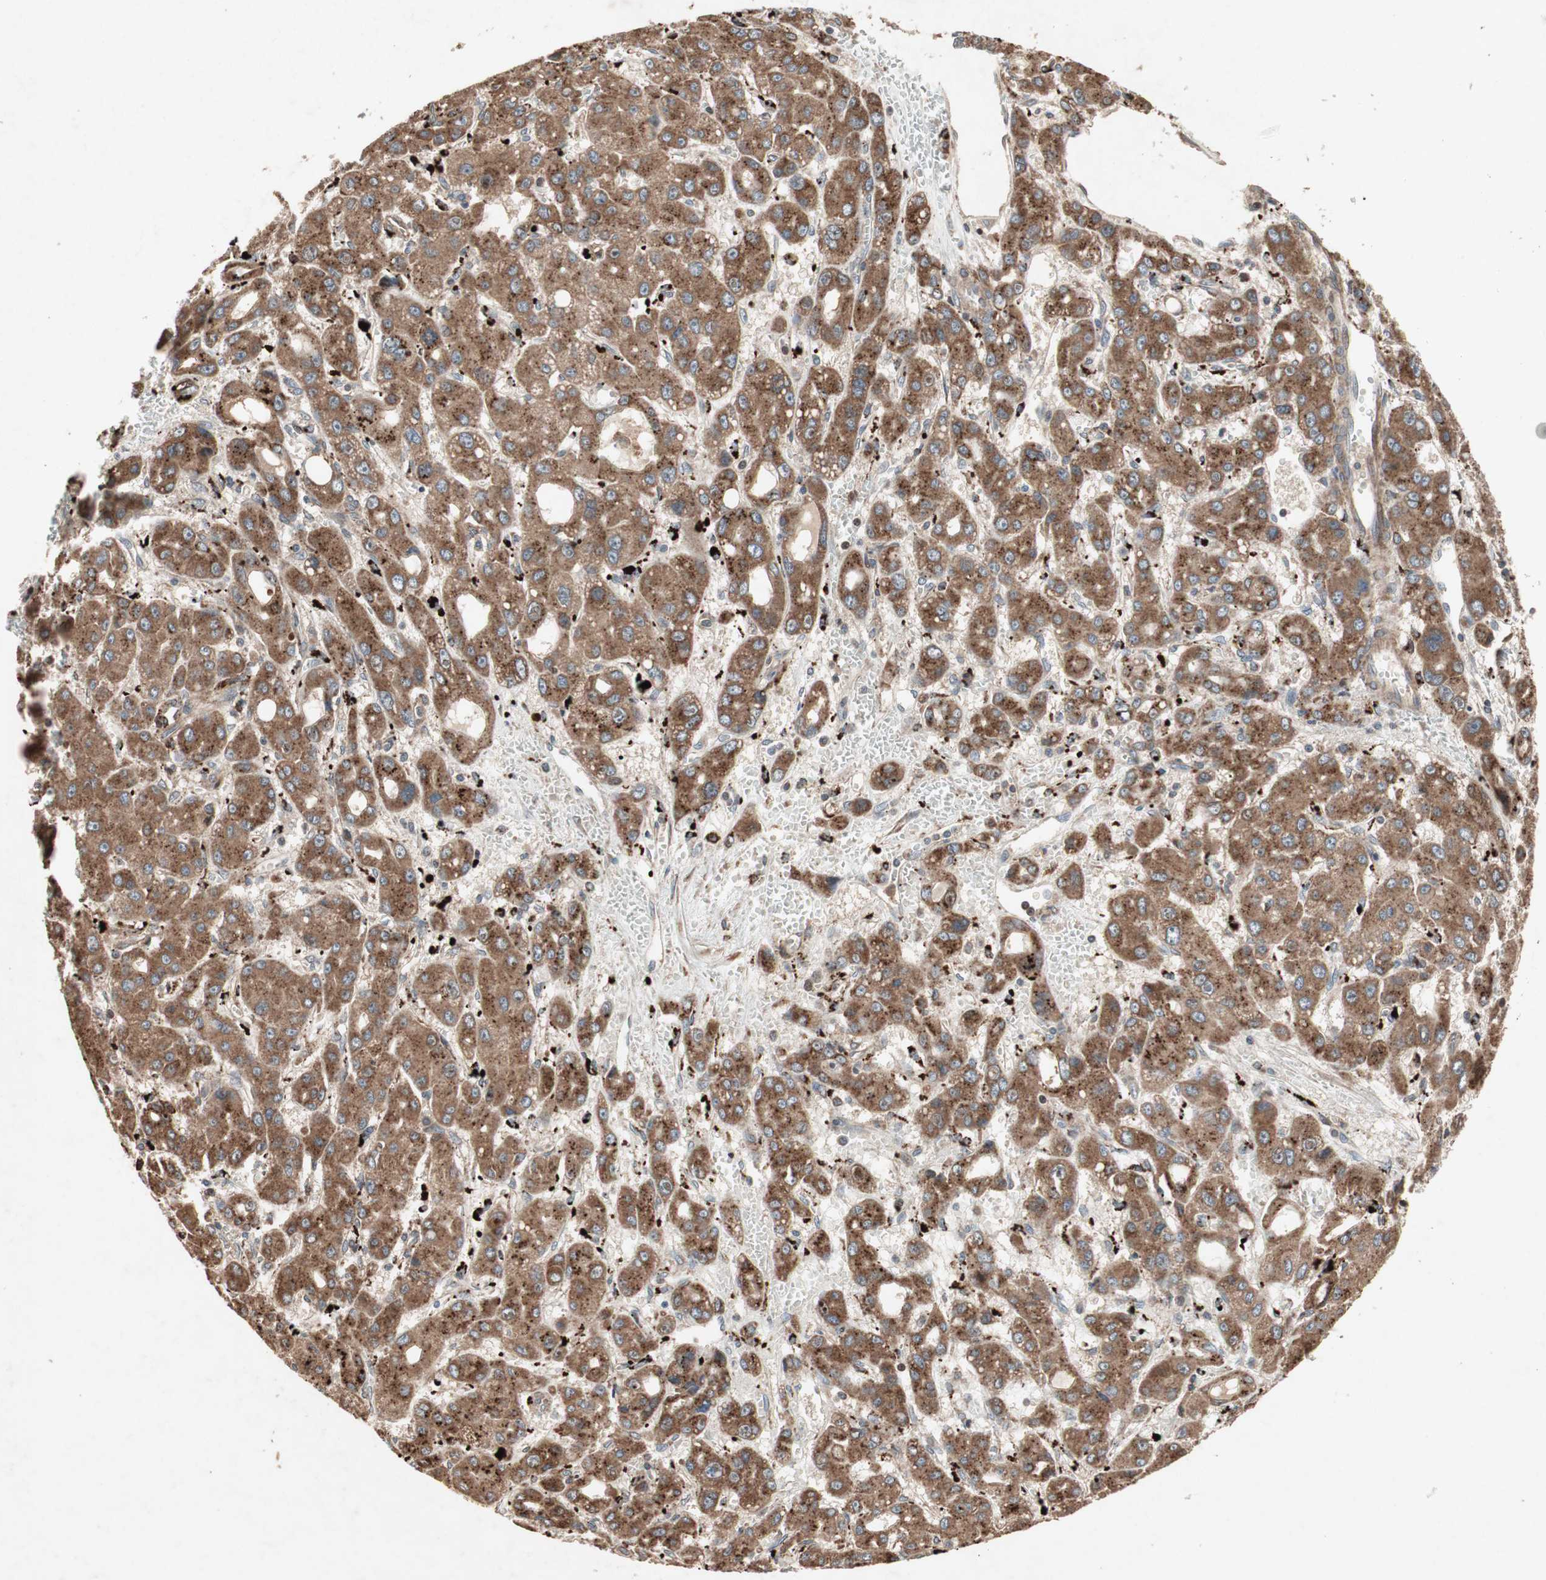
{"staining": {"intensity": "strong", "quantity": ">75%", "location": "cytoplasmic/membranous"}, "tissue": "liver cancer", "cell_type": "Tumor cells", "image_type": "cancer", "snomed": [{"axis": "morphology", "description": "Carcinoma, Hepatocellular, NOS"}, {"axis": "topography", "description": "Liver"}], "caption": "Tumor cells reveal high levels of strong cytoplasmic/membranous expression in about >75% of cells in liver cancer.", "gene": "RAB1A", "patient": {"sex": "male", "age": 55}}